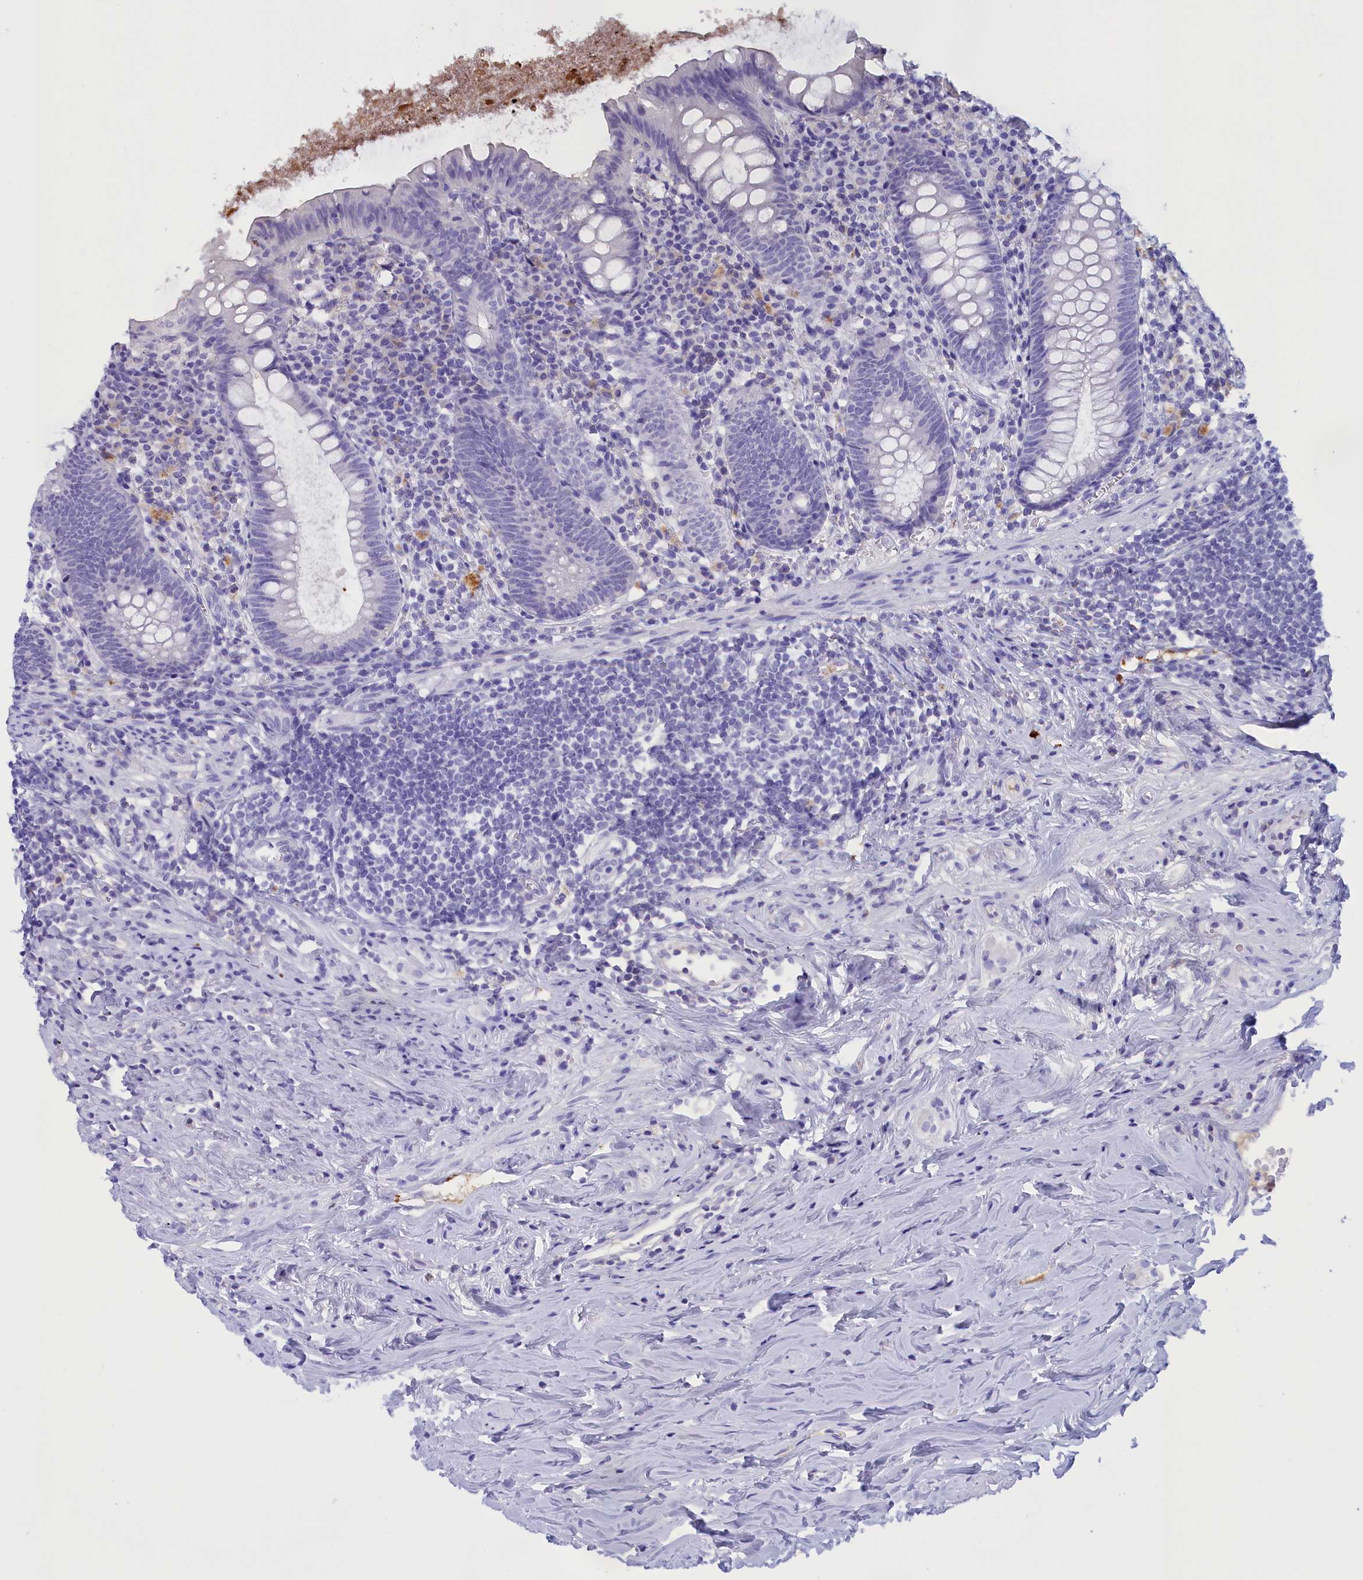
{"staining": {"intensity": "negative", "quantity": "none", "location": "none"}, "tissue": "appendix", "cell_type": "Glandular cells", "image_type": "normal", "snomed": [{"axis": "morphology", "description": "Normal tissue, NOS"}, {"axis": "topography", "description": "Appendix"}], "caption": "A high-resolution image shows immunohistochemistry (IHC) staining of normal appendix, which displays no significant staining in glandular cells. (IHC, brightfield microscopy, high magnification).", "gene": "PROK2", "patient": {"sex": "female", "age": 51}}